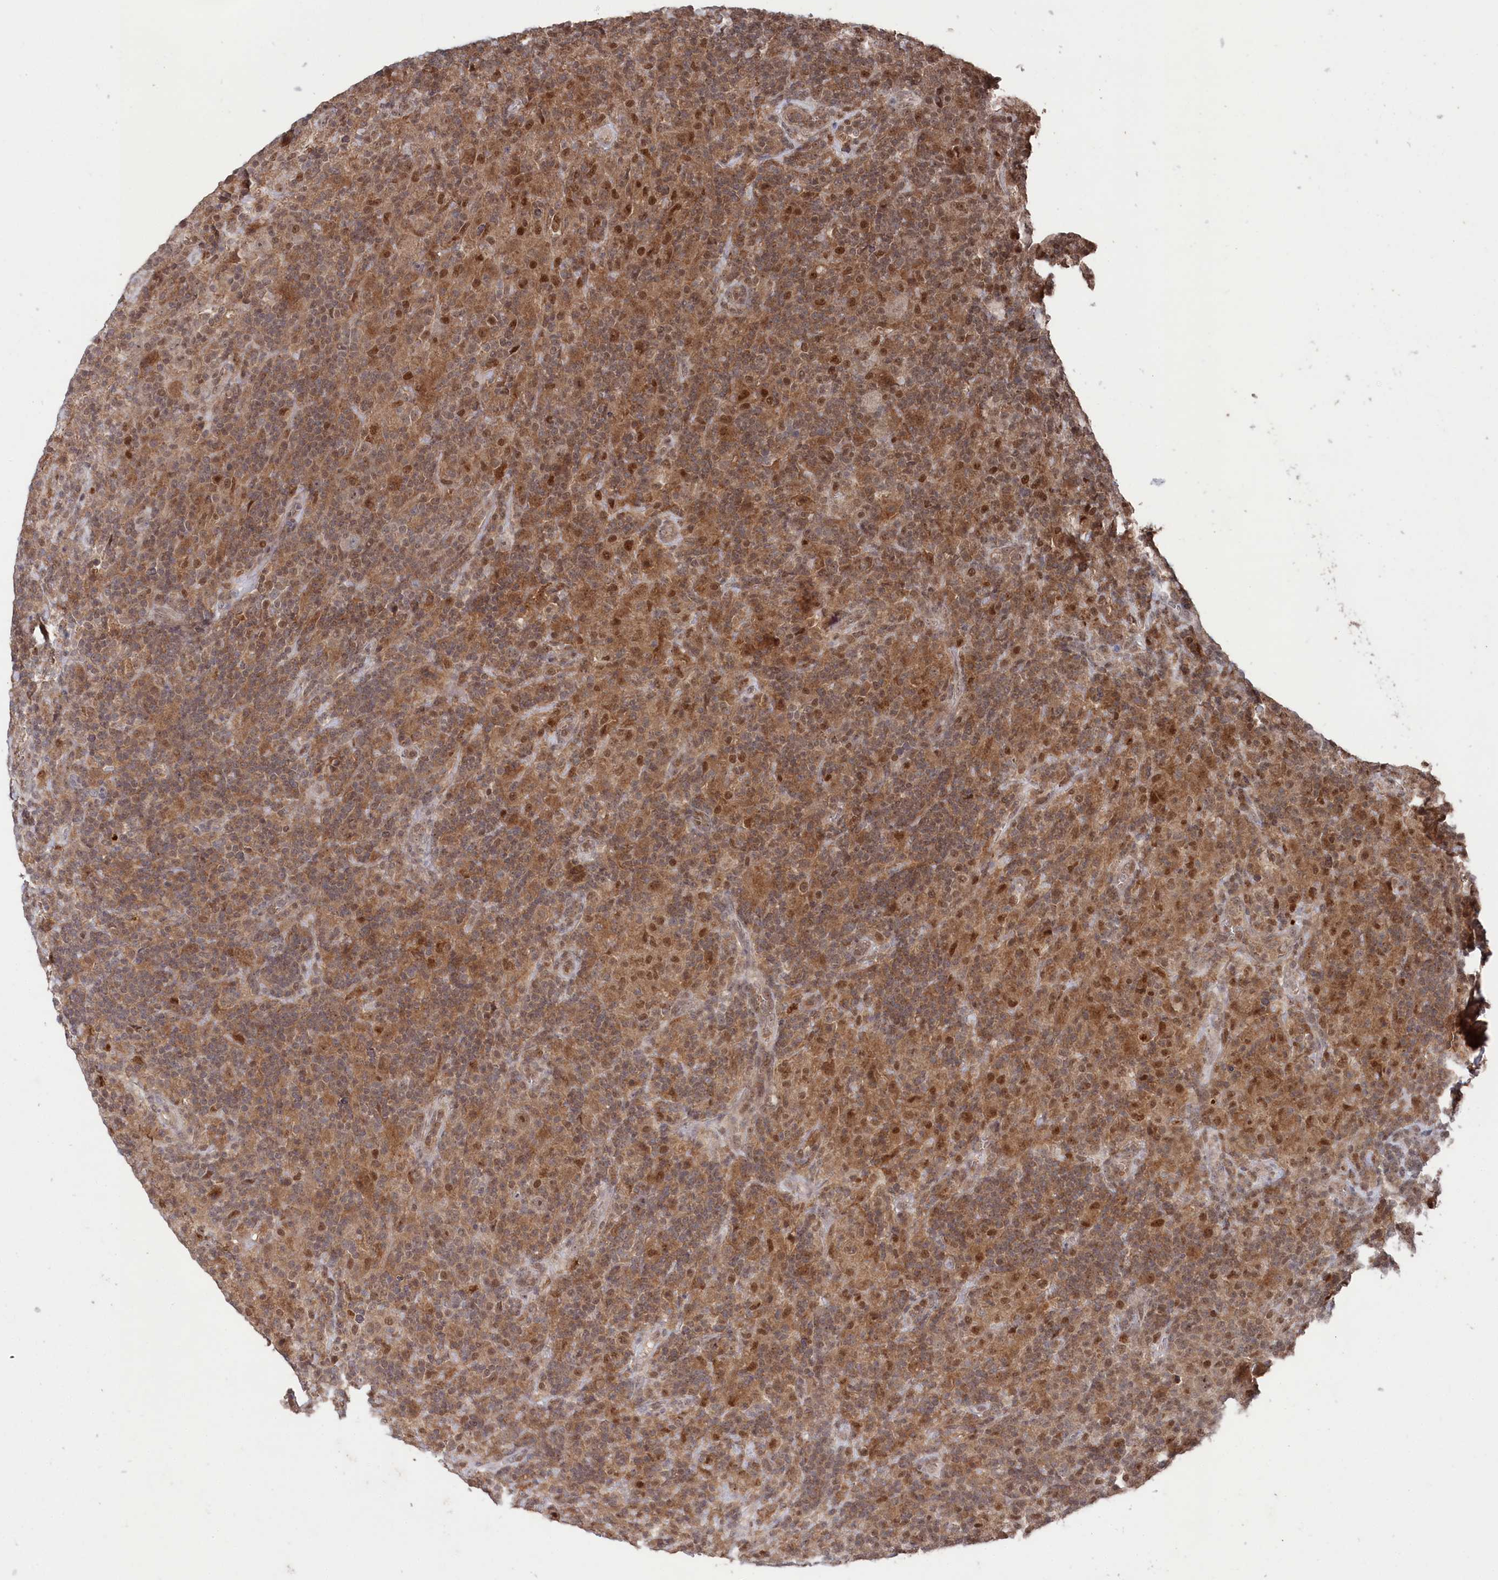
{"staining": {"intensity": "moderate", "quantity": ">75%", "location": "nuclear"}, "tissue": "lymphoma", "cell_type": "Tumor cells", "image_type": "cancer", "snomed": [{"axis": "morphology", "description": "Hodgkin's disease, NOS"}, {"axis": "topography", "description": "Lymph node"}], "caption": "Lymphoma stained with DAB immunohistochemistry demonstrates medium levels of moderate nuclear positivity in about >75% of tumor cells. (Brightfield microscopy of DAB IHC at high magnification).", "gene": "BORCS7", "patient": {"sex": "male", "age": 70}}